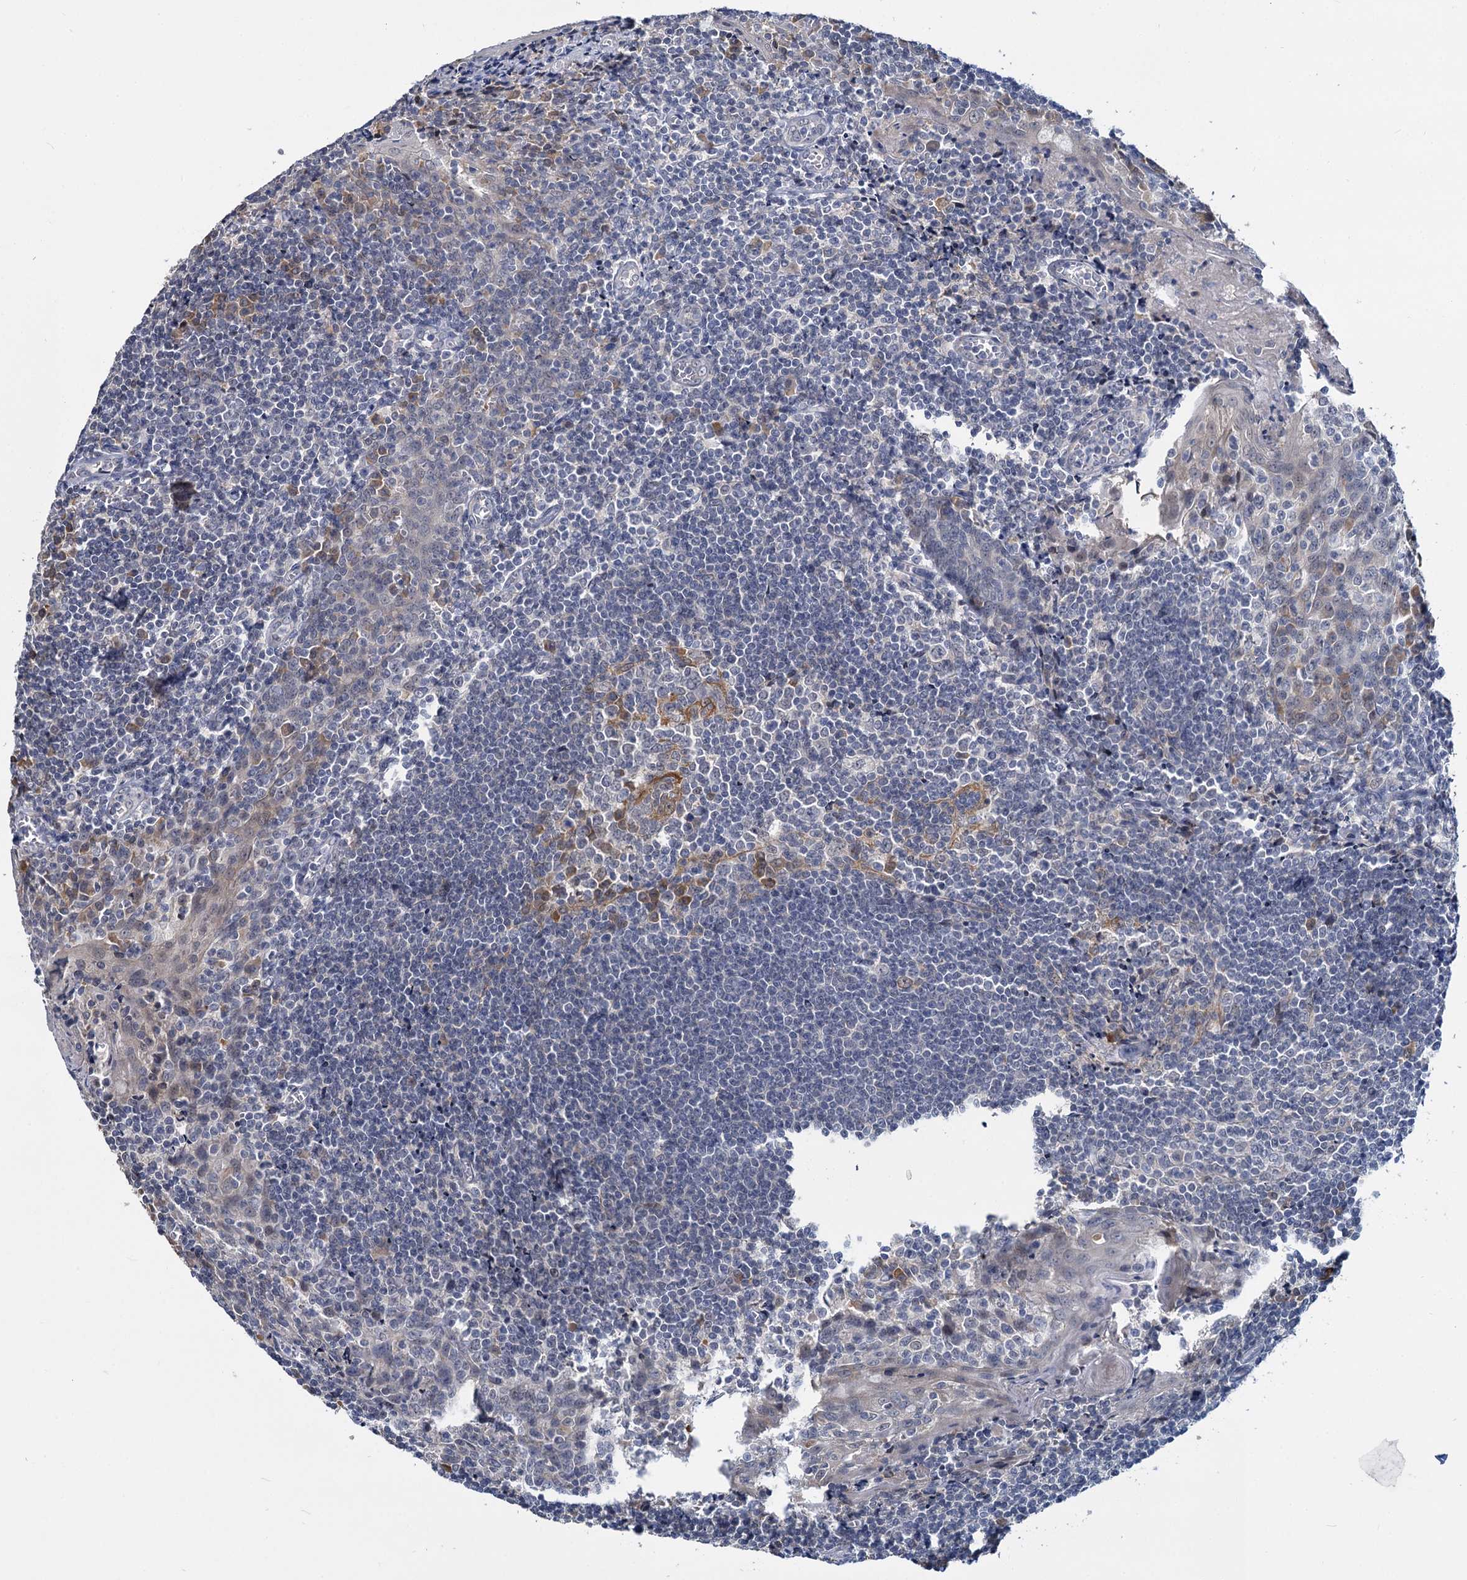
{"staining": {"intensity": "moderate", "quantity": "<25%", "location": "cytoplasmic/membranous"}, "tissue": "tonsil", "cell_type": "Germinal center cells", "image_type": "normal", "snomed": [{"axis": "morphology", "description": "Normal tissue, NOS"}, {"axis": "topography", "description": "Tonsil"}], "caption": "Moderate cytoplasmic/membranous protein positivity is seen in approximately <25% of germinal center cells in tonsil.", "gene": "ANKRD42", "patient": {"sex": "male", "age": 27}}